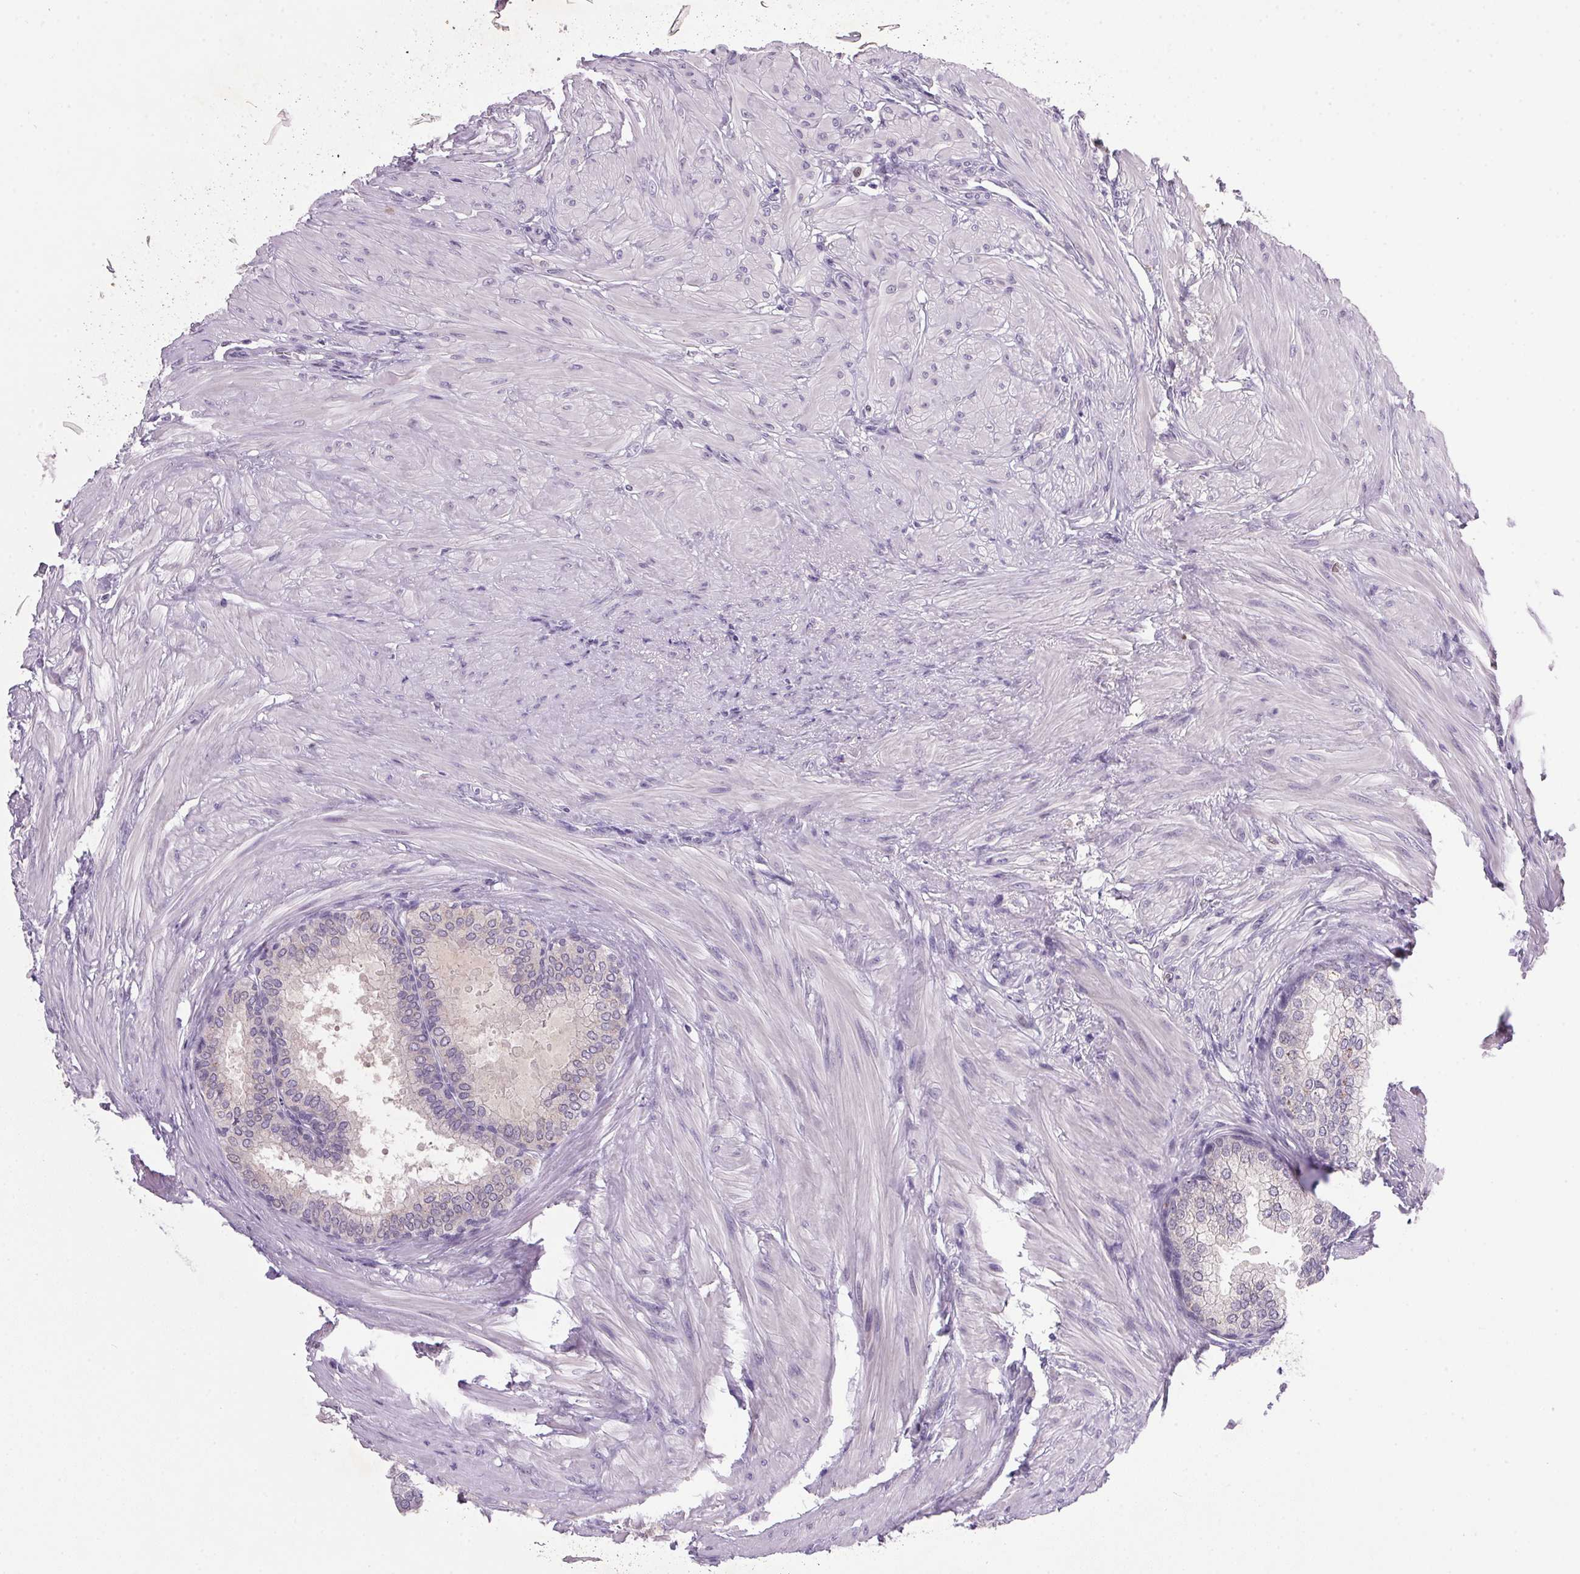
{"staining": {"intensity": "negative", "quantity": "none", "location": "none"}, "tissue": "prostate", "cell_type": "Glandular cells", "image_type": "normal", "snomed": [{"axis": "morphology", "description": "Normal tissue, NOS"}, {"axis": "topography", "description": "Prostate"}, {"axis": "topography", "description": "Peripheral nerve tissue"}], "caption": "This micrograph is of benign prostate stained with IHC to label a protein in brown with the nuclei are counter-stained blue. There is no staining in glandular cells. (DAB (3,3'-diaminobenzidine) immunohistochemistry (IHC) with hematoxylin counter stain).", "gene": "TRDN", "patient": {"sex": "male", "age": 55}}